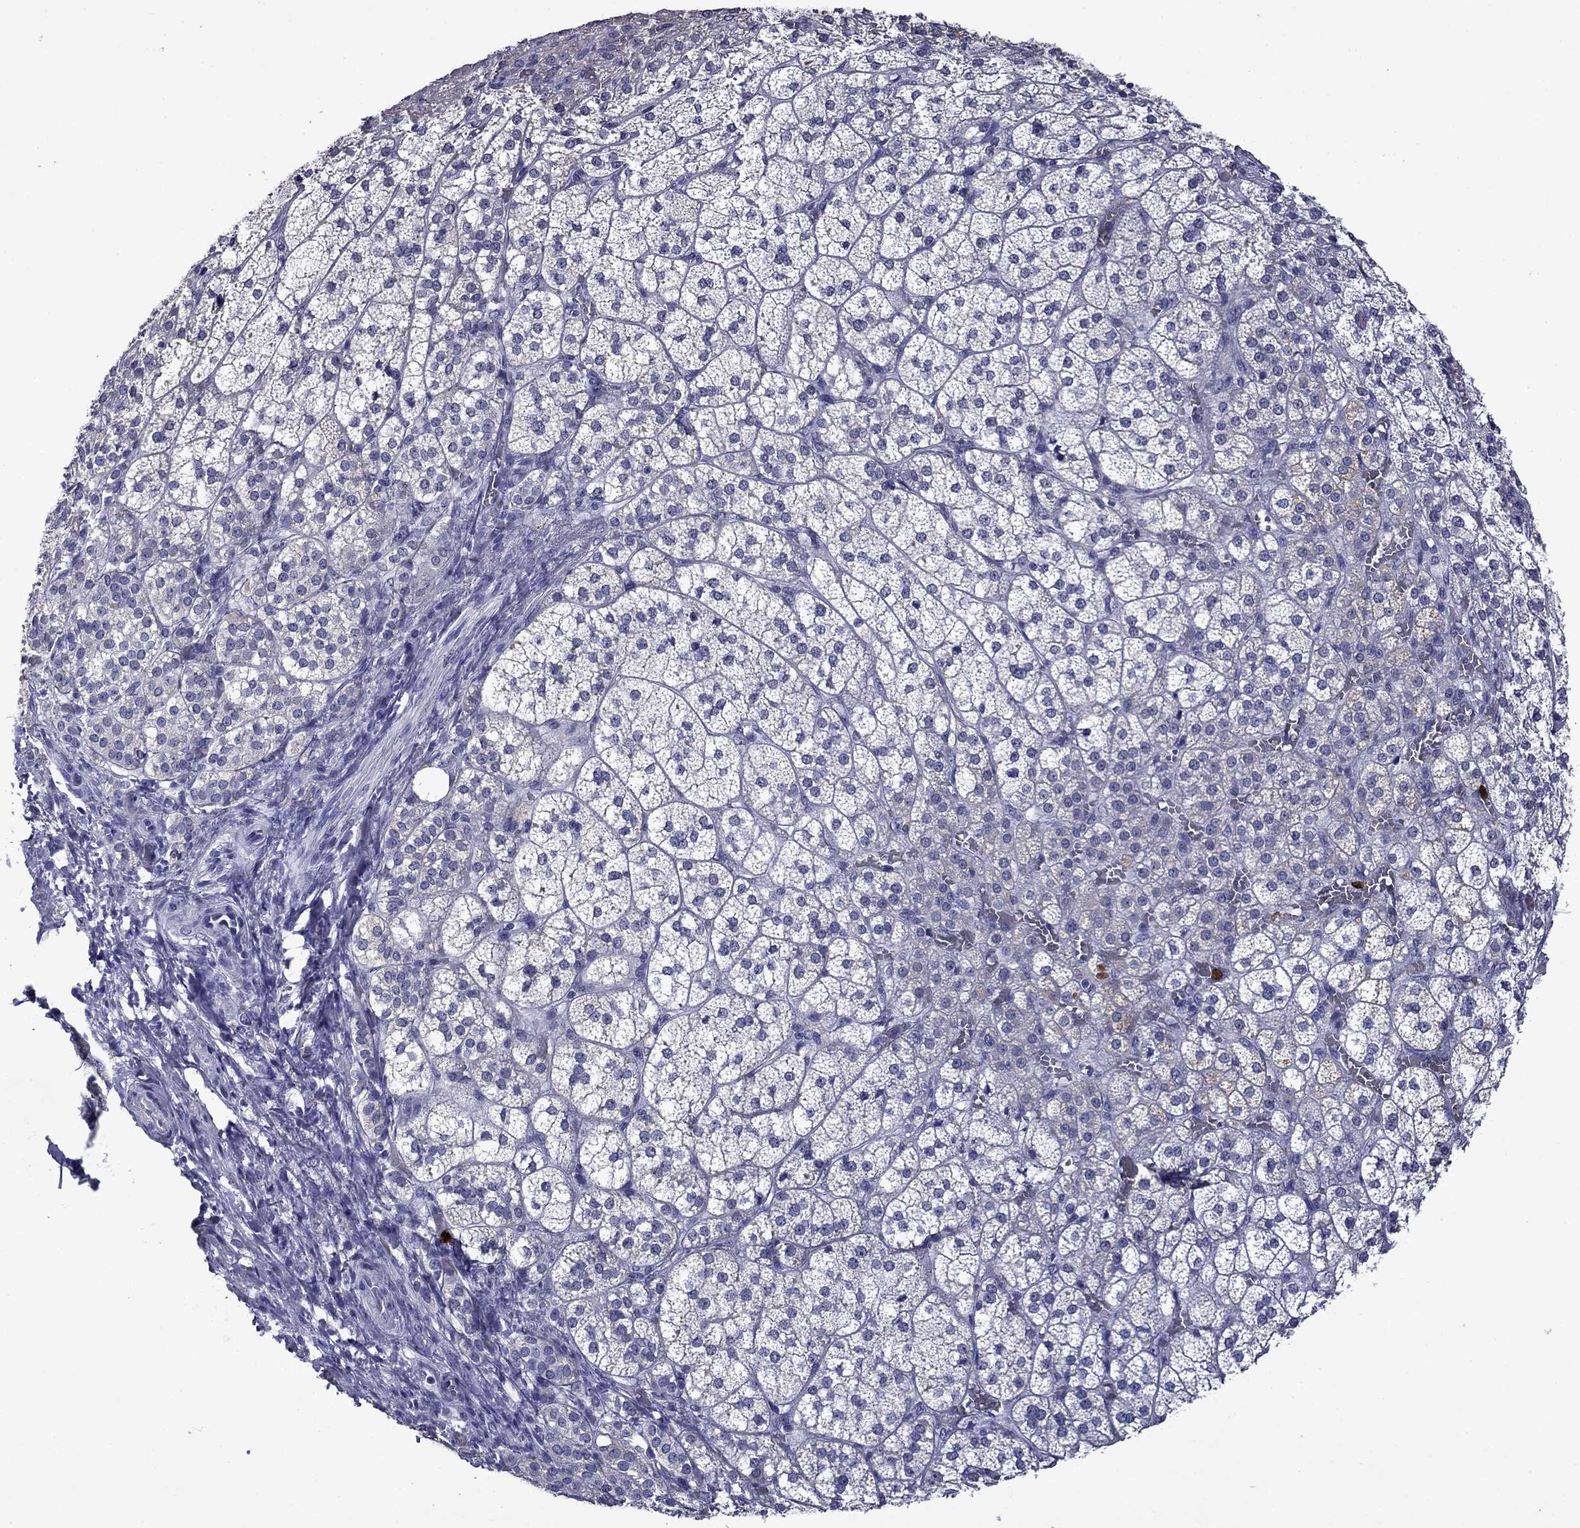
{"staining": {"intensity": "negative", "quantity": "none", "location": "none"}, "tissue": "adrenal gland", "cell_type": "Glandular cells", "image_type": "normal", "snomed": [{"axis": "morphology", "description": "Normal tissue, NOS"}, {"axis": "topography", "description": "Adrenal gland"}], "caption": "Adrenal gland stained for a protein using IHC exhibits no staining glandular cells.", "gene": "IRF5", "patient": {"sex": "female", "age": 60}}